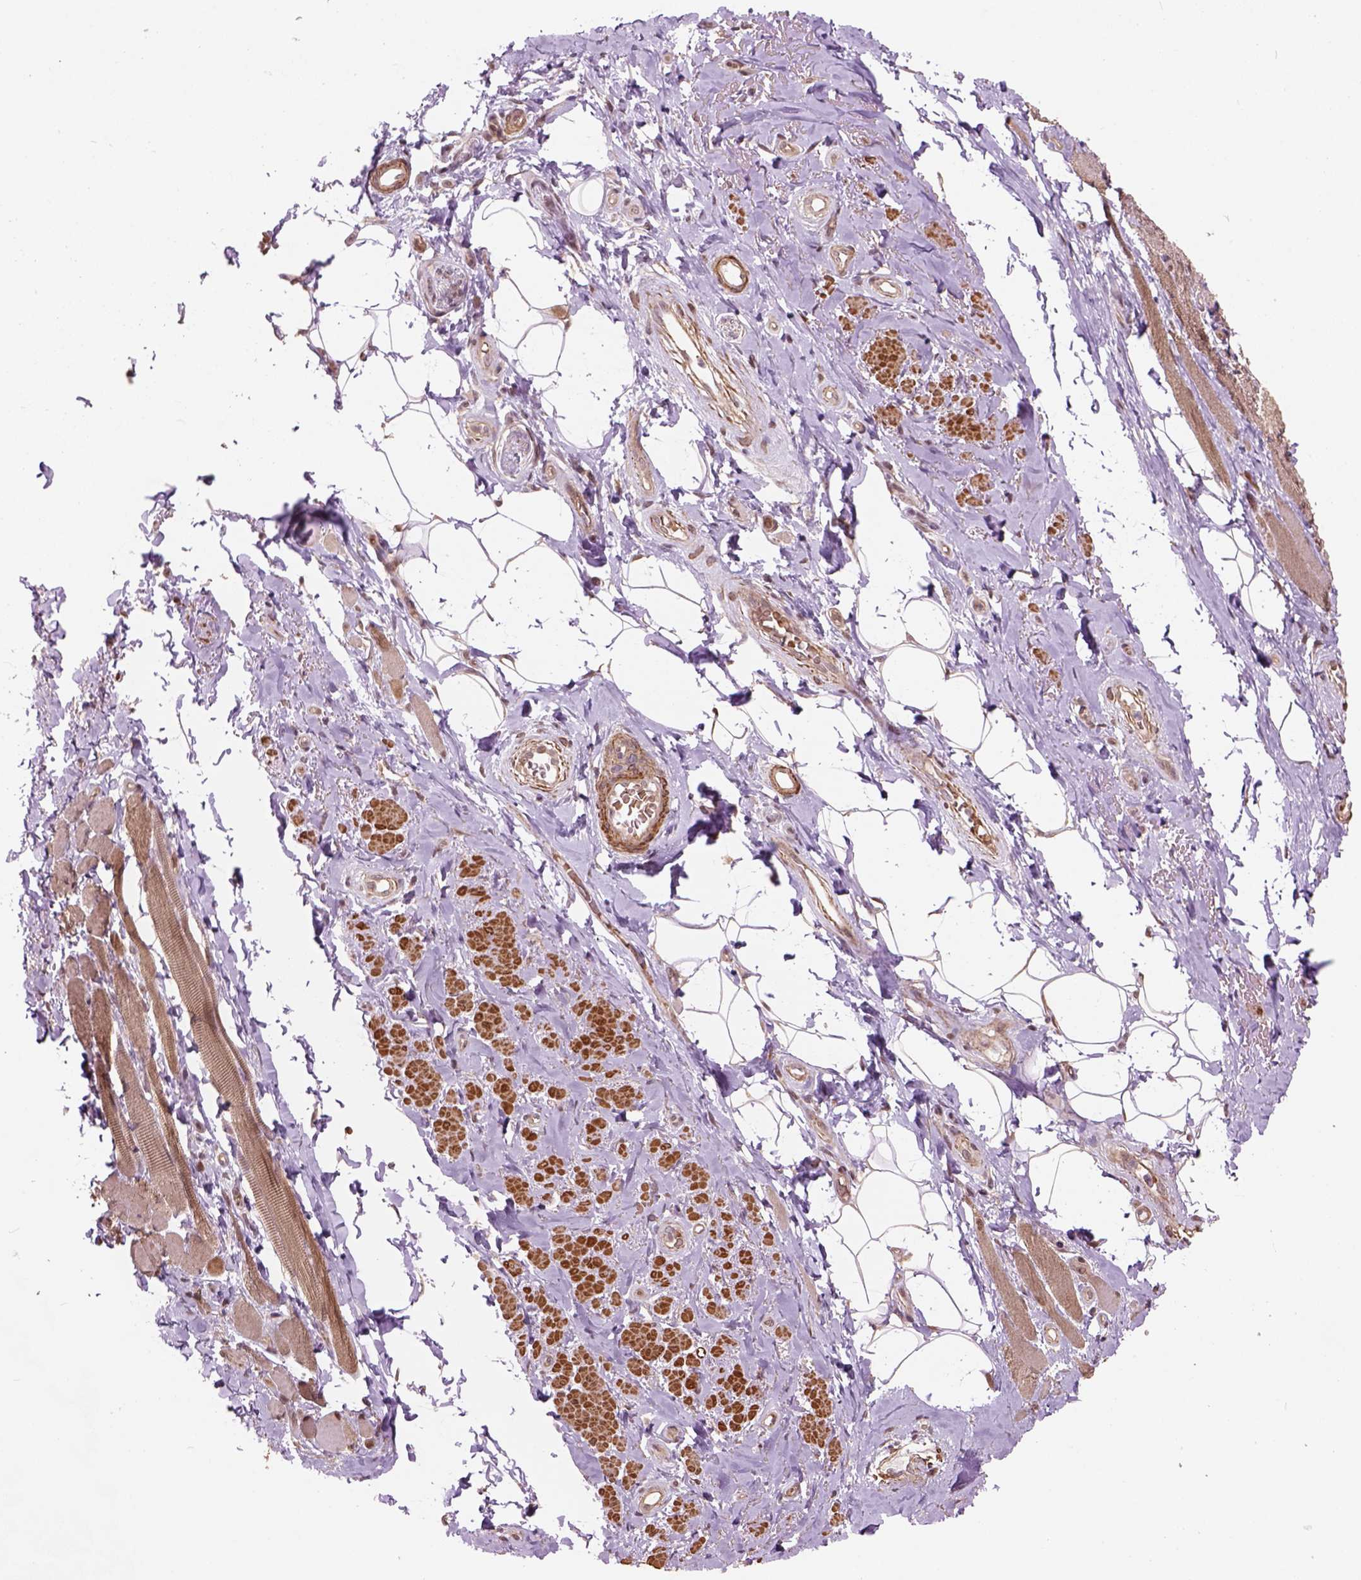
{"staining": {"intensity": "weak", "quantity": ">75%", "location": "nuclear"}, "tissue": "adipose tissue", "cell_type": "Adipocytes", "image_type": "normal", "snomed": [{"axis": "morphology", "description": "Normal tissue, NOS"}, {"axis": "topography", "description": "Anal"}, {"axis": "topography", "description": "Peripheral nerve tissue"}], "caption": "High-magnification brightfield microscopy of normal adipose tissue stained with DAB (brown) and counterstained with hematoxylin (blue). adipocytes exhibit weak nuclear positivity is appreciated in about>75% of cells. (DAB (3,3'-diaminobenzidine) = brown stain, brightfield microscopy at high magnification).", "gene": "PSMD11", "patient": {"sex": "male", "age": 53}}